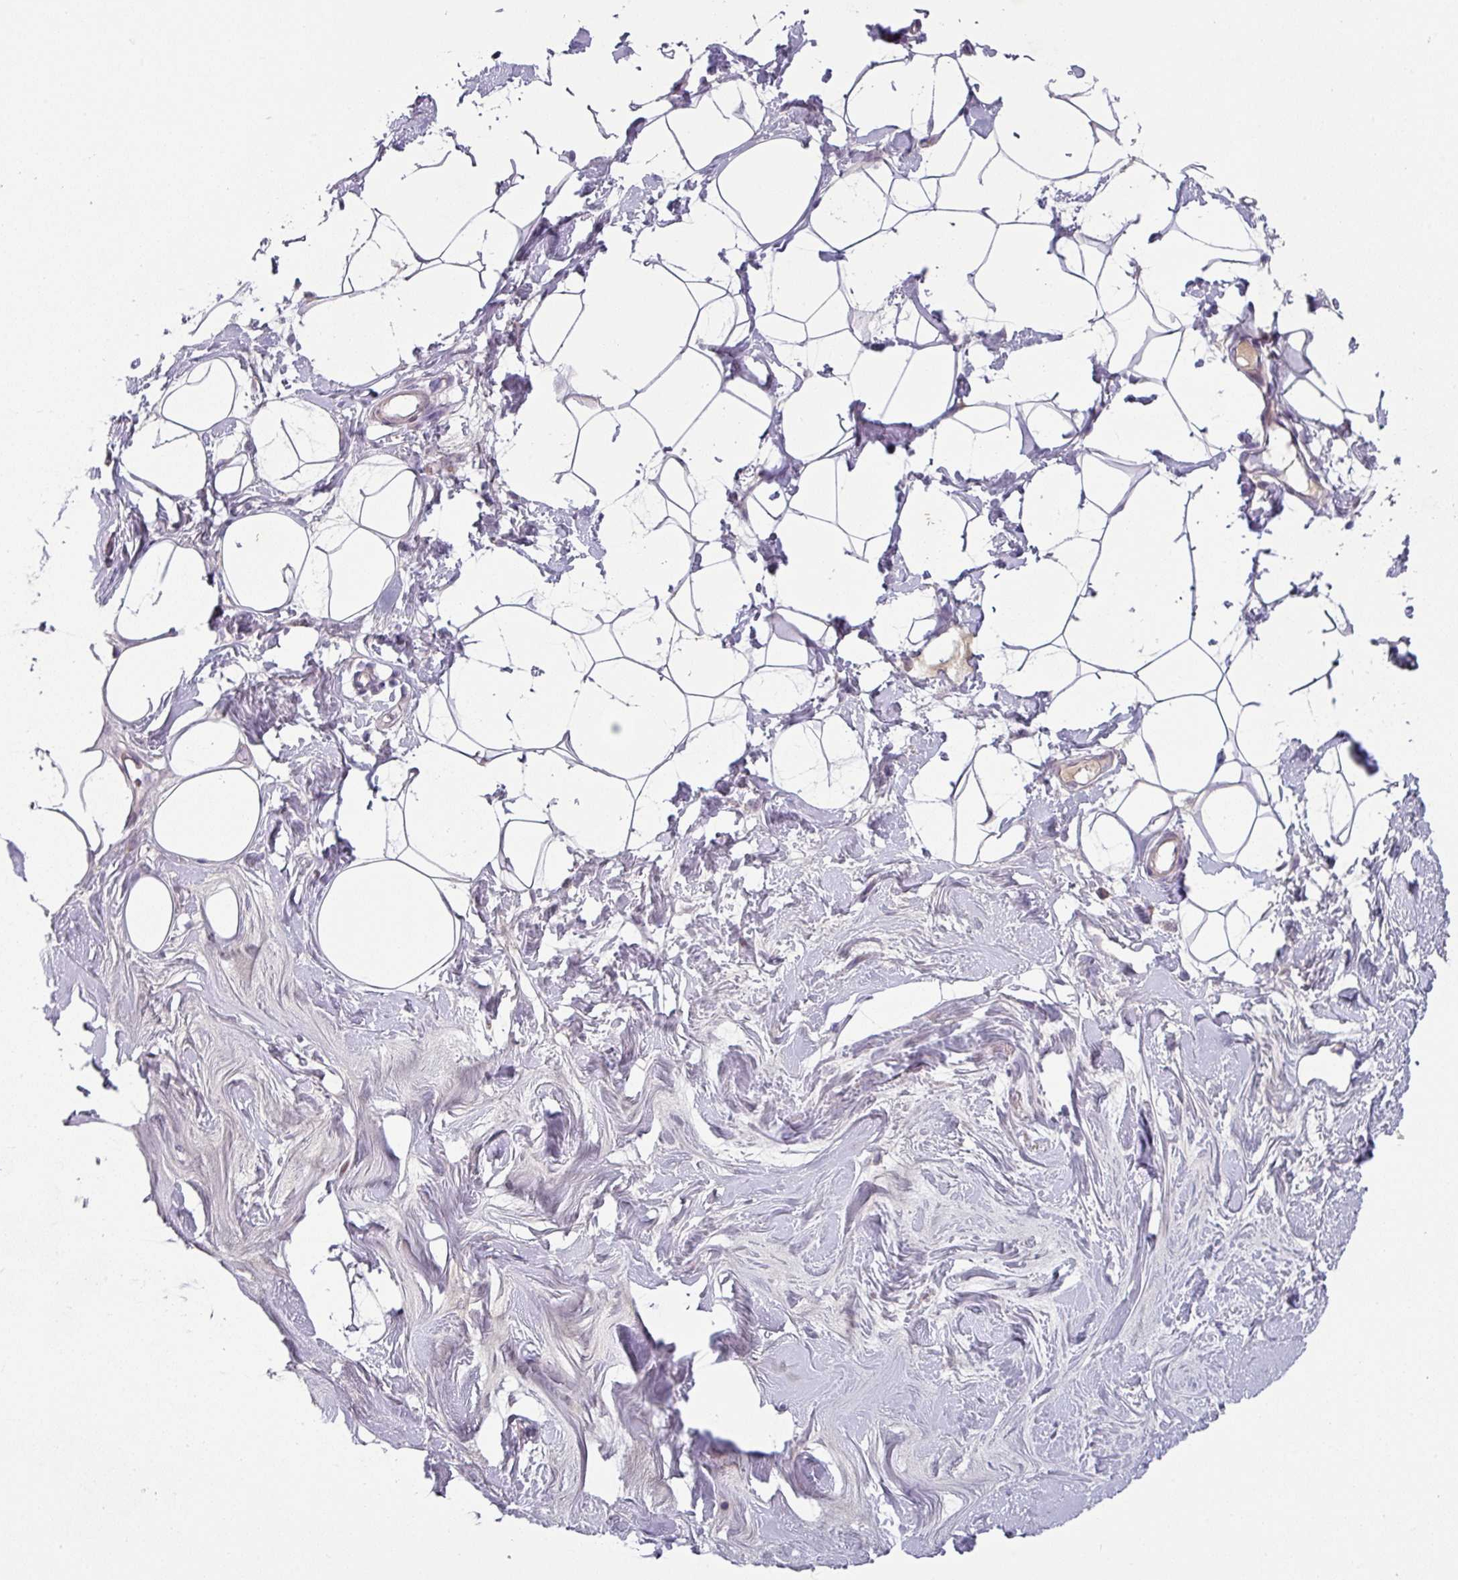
{"staining": {"intensity": "negative", "quantity": "none", "location": "none"}, "tissue": "breast", "cell_type": "Adipocytes", "image_type": "normal", "snomed": [{"axis": "morphology", "description": "Normal tissue, NOS"}, {"axis": "topography", "description": "Breast"}], "caption": "High magnification brightfield microscopy of normal breast stained with DAB (3,3'-diaminobenzidine) (brown) and counterstained with hematoxylin (blue): adipocytes show no significant expression.", "gene": "KLHL3", "patient": {"sex": "female", "age": 27}}